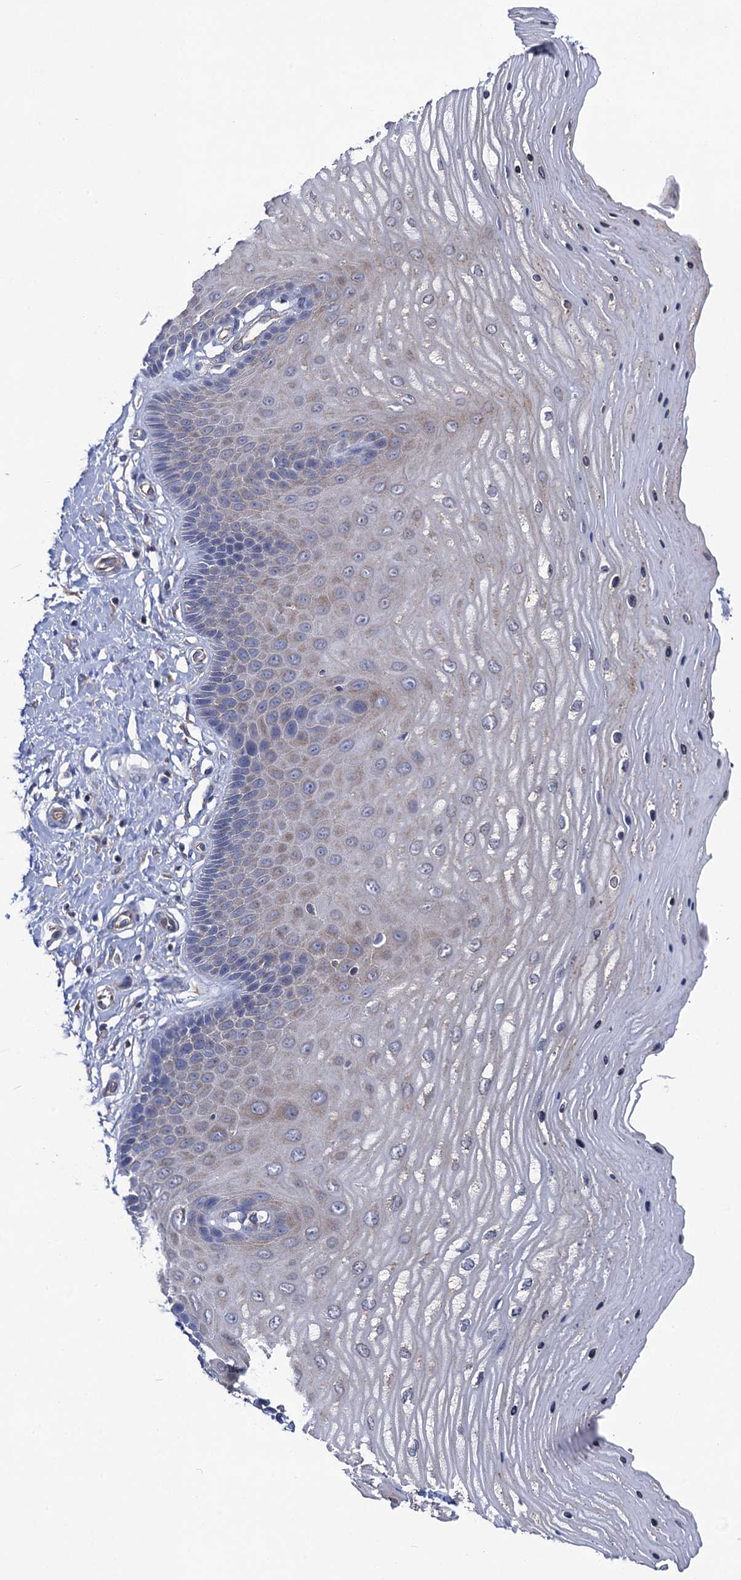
{"staining": {"intensity": "moderate", "quantity": "<25%", "location": "cytoplasmic/membranous"}, "tissue": "cervix", "cell_type": "Squamous epithelial cells", "image_type": "normal", "snomed": [{"axis": "morphology", "description": "Normal tissue, NOS"}, {"axis": "topography", "description": "Cervix"}], "caption": "Squamous epithelial cells reveal low levels of moderate cytoplasmic/membranous staining in approximately <25% of cells in unremarkable cervix. (brown staining indicates protein expression, while blue staining denotes nuclei).", "gene": "DYDC1", "patient": {"sex": "female", "age": 55}}